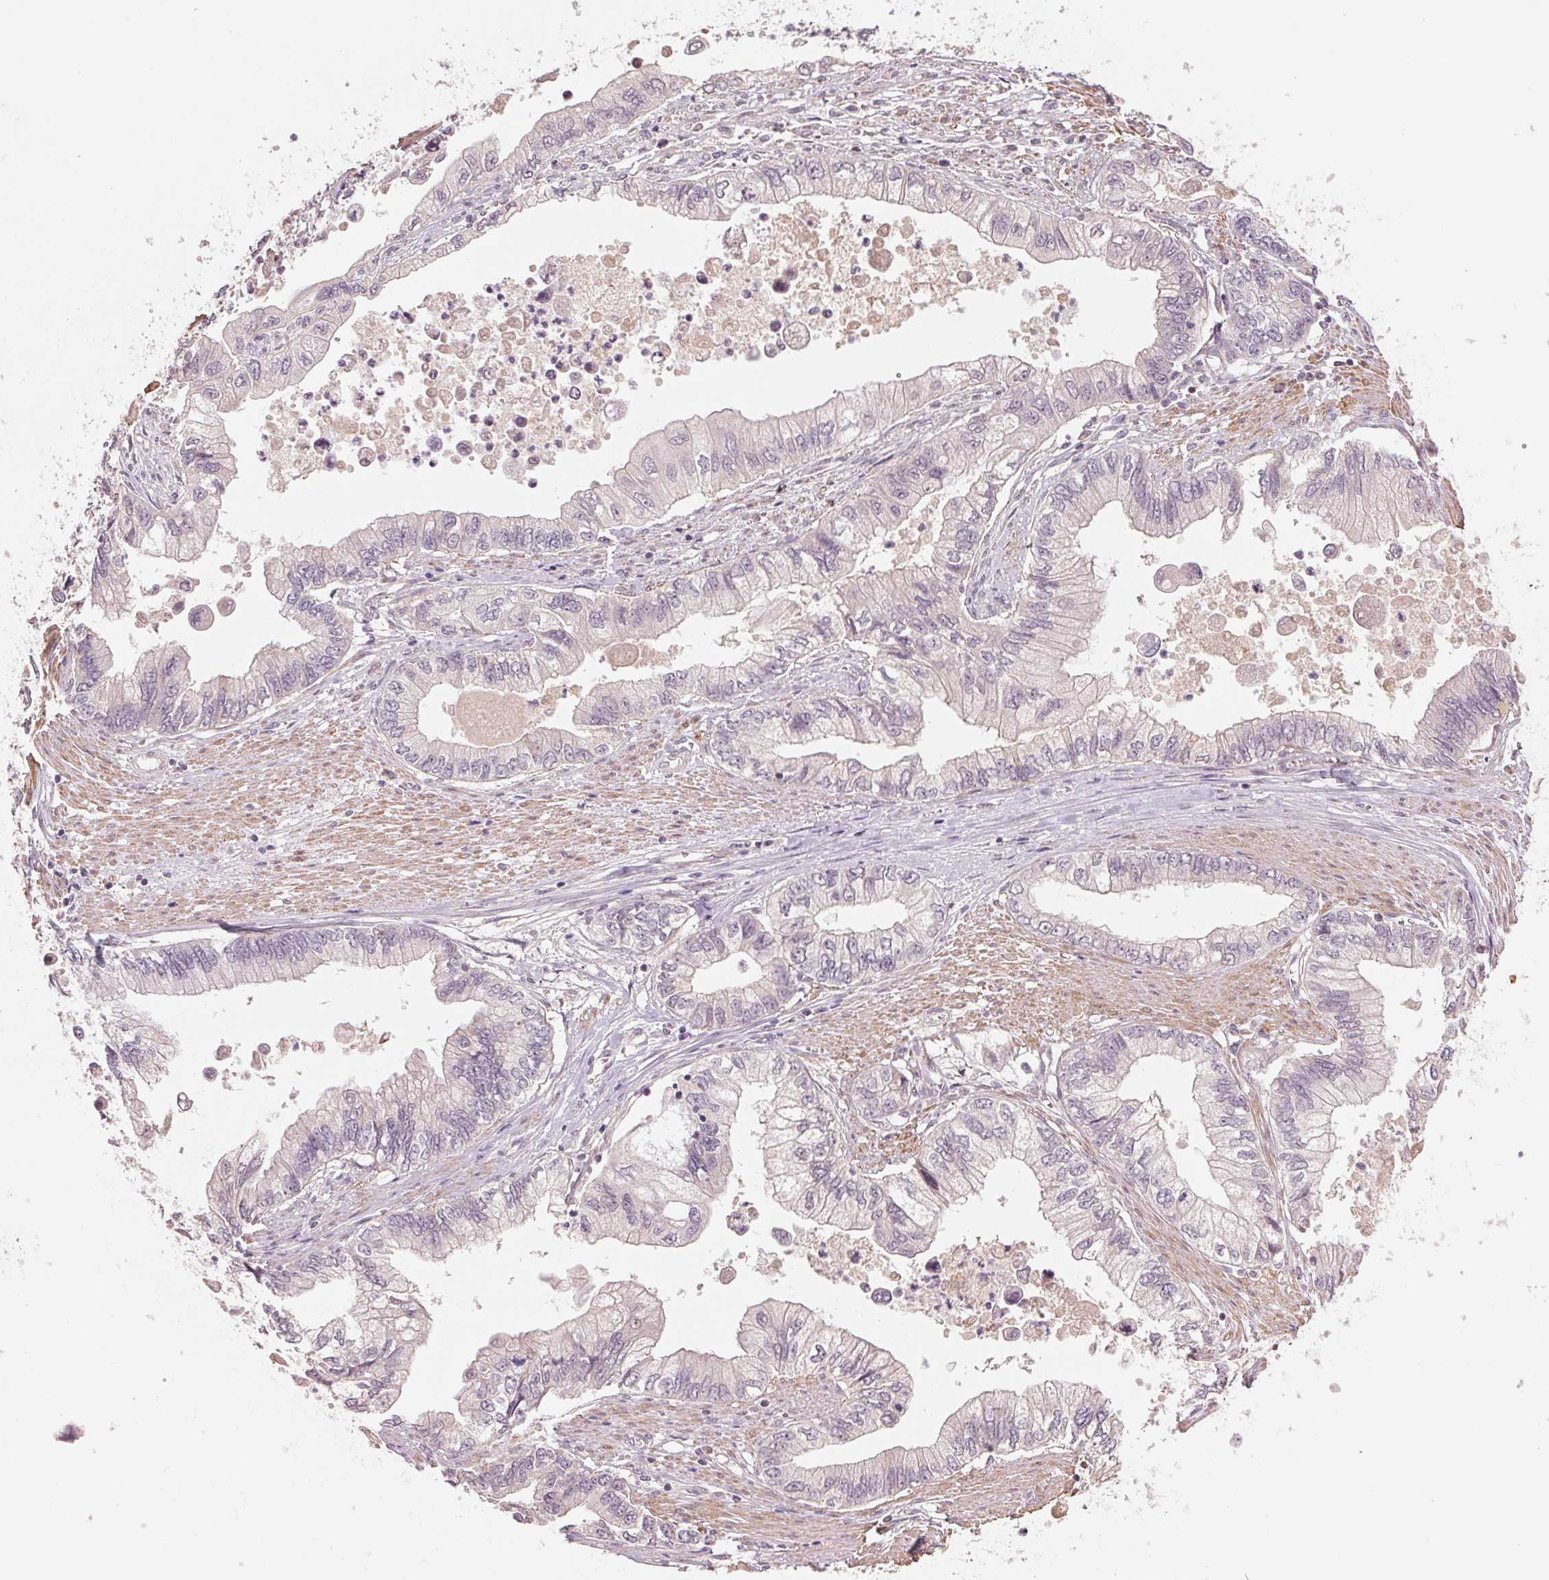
{"staining": {"intensity": "negative", "quantity": "none", "location": "none"}, "tissue": "stomach cancer", "cell_type": "Tumor cells", "image_type": "cancer", "snomed": [{"axis": "morphology", "description": "Adenocarcinoma, NOS"}, {"axis": "topography", "description": "Pancreas"}, {"axis": "topography", "description": "Stomach, upper"}], "caption": "Tumor cells show no significant staining in adenocarcinoma (stomach). (DAB (3,3'-diaminobenzidine) IHC visualized using brightfield microscopy, high magnification).", "gene": "PPIA", "patient": {"sex": "male", "age": 77}}